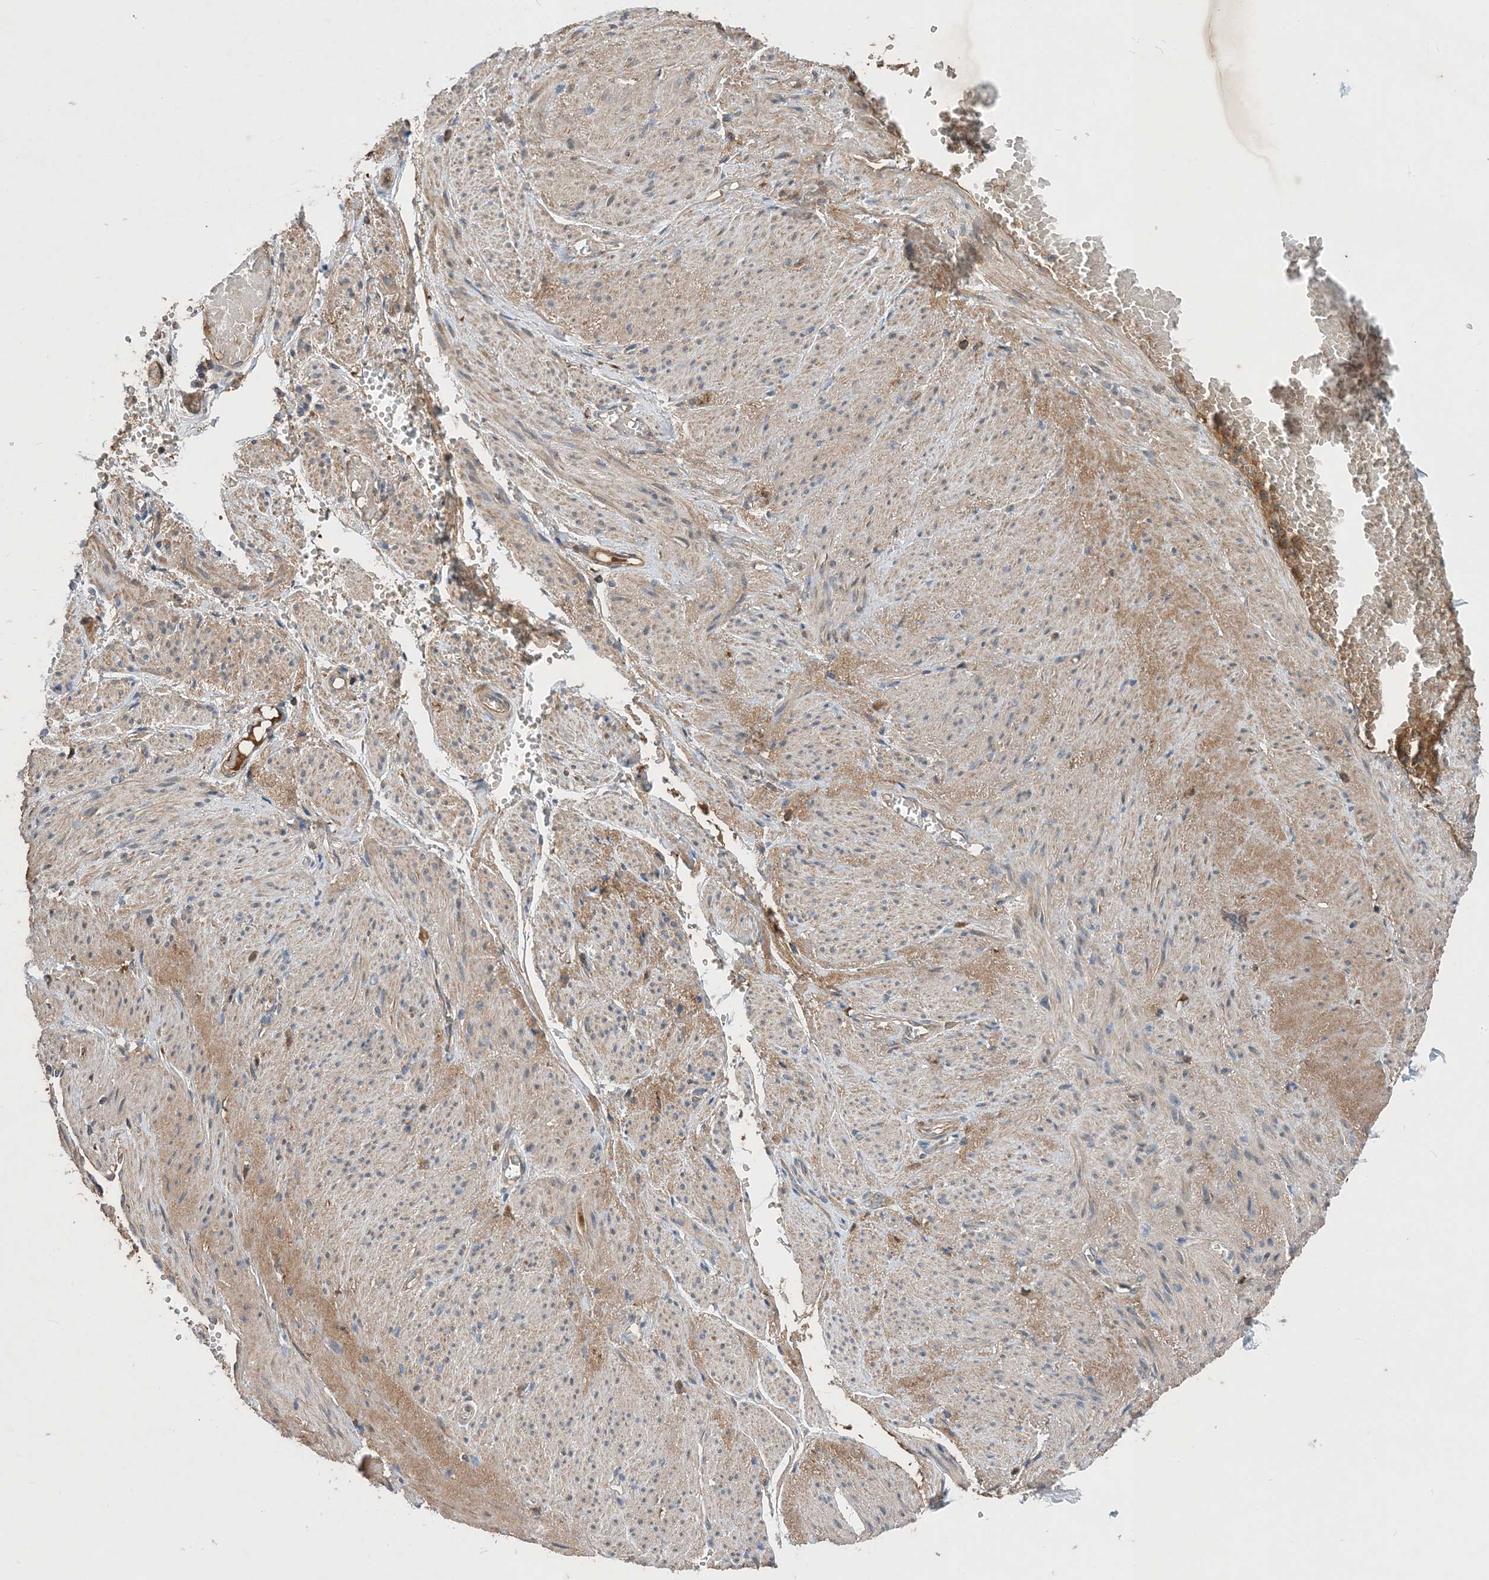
{"staining": {"intensity": "negative", "quantity": "none", "location": "none"}, "tissue": "adipose tissue", "cell_type": "Adipocytes", "image_type": "normal", "snomed": [{"axis": "morphology", "description": "Normal tissue, NOS"}, {"axis": "topography", "description": "Smooth muscle"}, {"axis": "topography", "description": "Peripheral nerve tissue"}], "caption": "DAB immunohistochemical staining of normal human adipose tissue shows no significant staining in adipocytes. (IHC, brightfield microscopy, high magnification).", "gene": "STK19", "patient": {"sex": "female", "age": 39}}